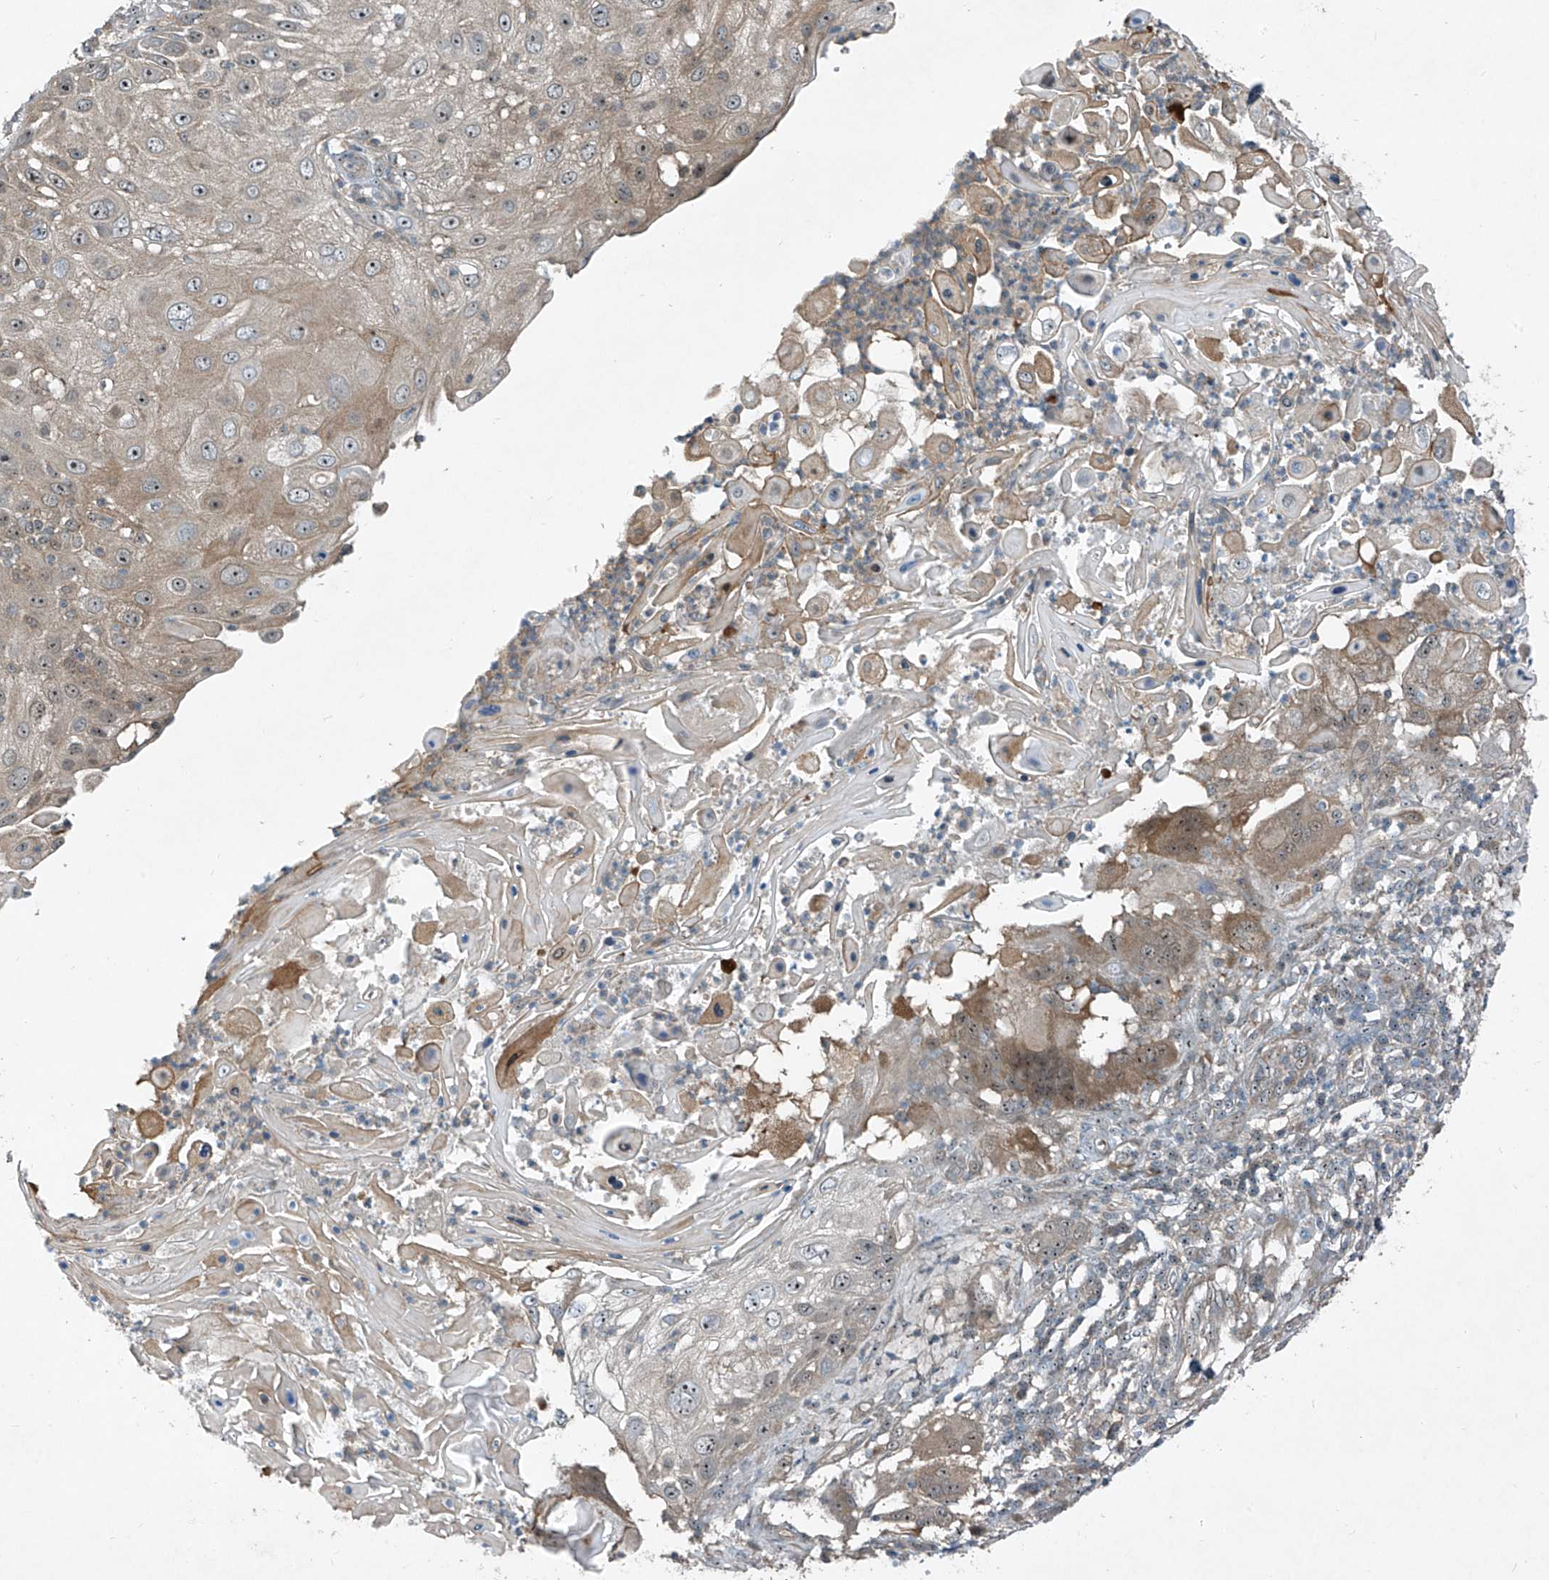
{"staining": {"intensity": "weak", "quantity": "25%-75%", "location": "cytoplasmic/membranous,nuclear"}, "tissue": "skin cancer", "cell_type": "Tumor cells", "image_type": "cancer", "snomed": [{"axis": "morphology", "description": "Squamous cell carcinoma, NOS"}, {"axis": "topography", "description": "Skin"}], "caption": "Immunohistochemical staining of human skin cancer (squamous cell carcinoma) reveals low levels of weak cytoplasmic/membranous and nuclear staining in about 25%-75% of tumor cells.", "gene": "PPCS", "patient": {"sex": "female", "age": 44}}